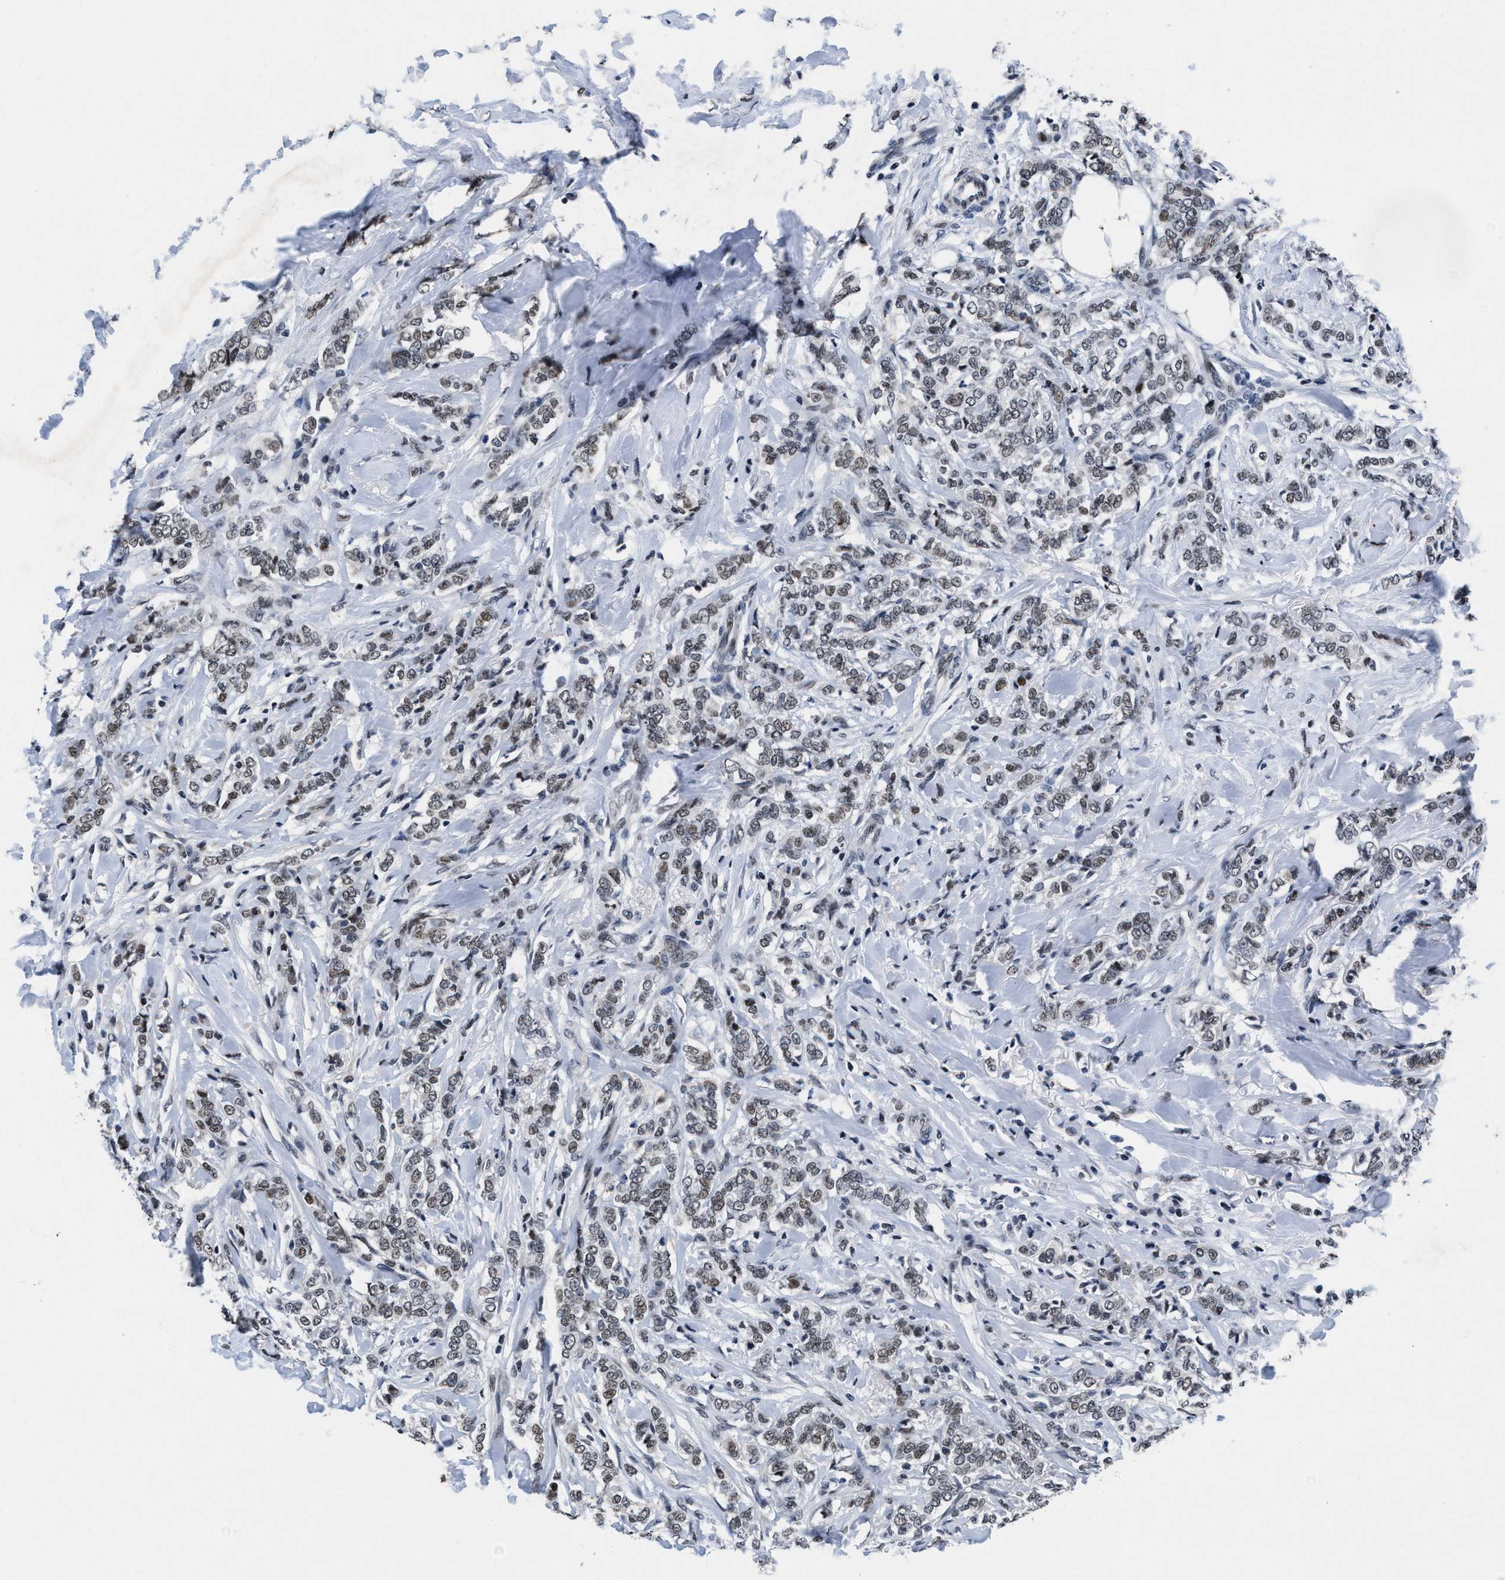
{"staining": {"intensity": "weak", "quantity": ">75%", "location": "nuclear"}, "tissue": "breast cancer", "cell_type": "Tumor cells", "image_type": "cancer", "snomed": [{"axis": "morphology", "description": "Lobular carcinoma"}, {"axis": "topography", "description": "Skin"}, {"axis": "topography", "description": "Breast"}], "caption": "Breast cancer (lobular carcinoma) stained for a protein (brown) displays weak nuclear positive expression in about >75% of tumor cells.", "gene": "WDR81", "patient": {"sex": "female", "age": 46}}